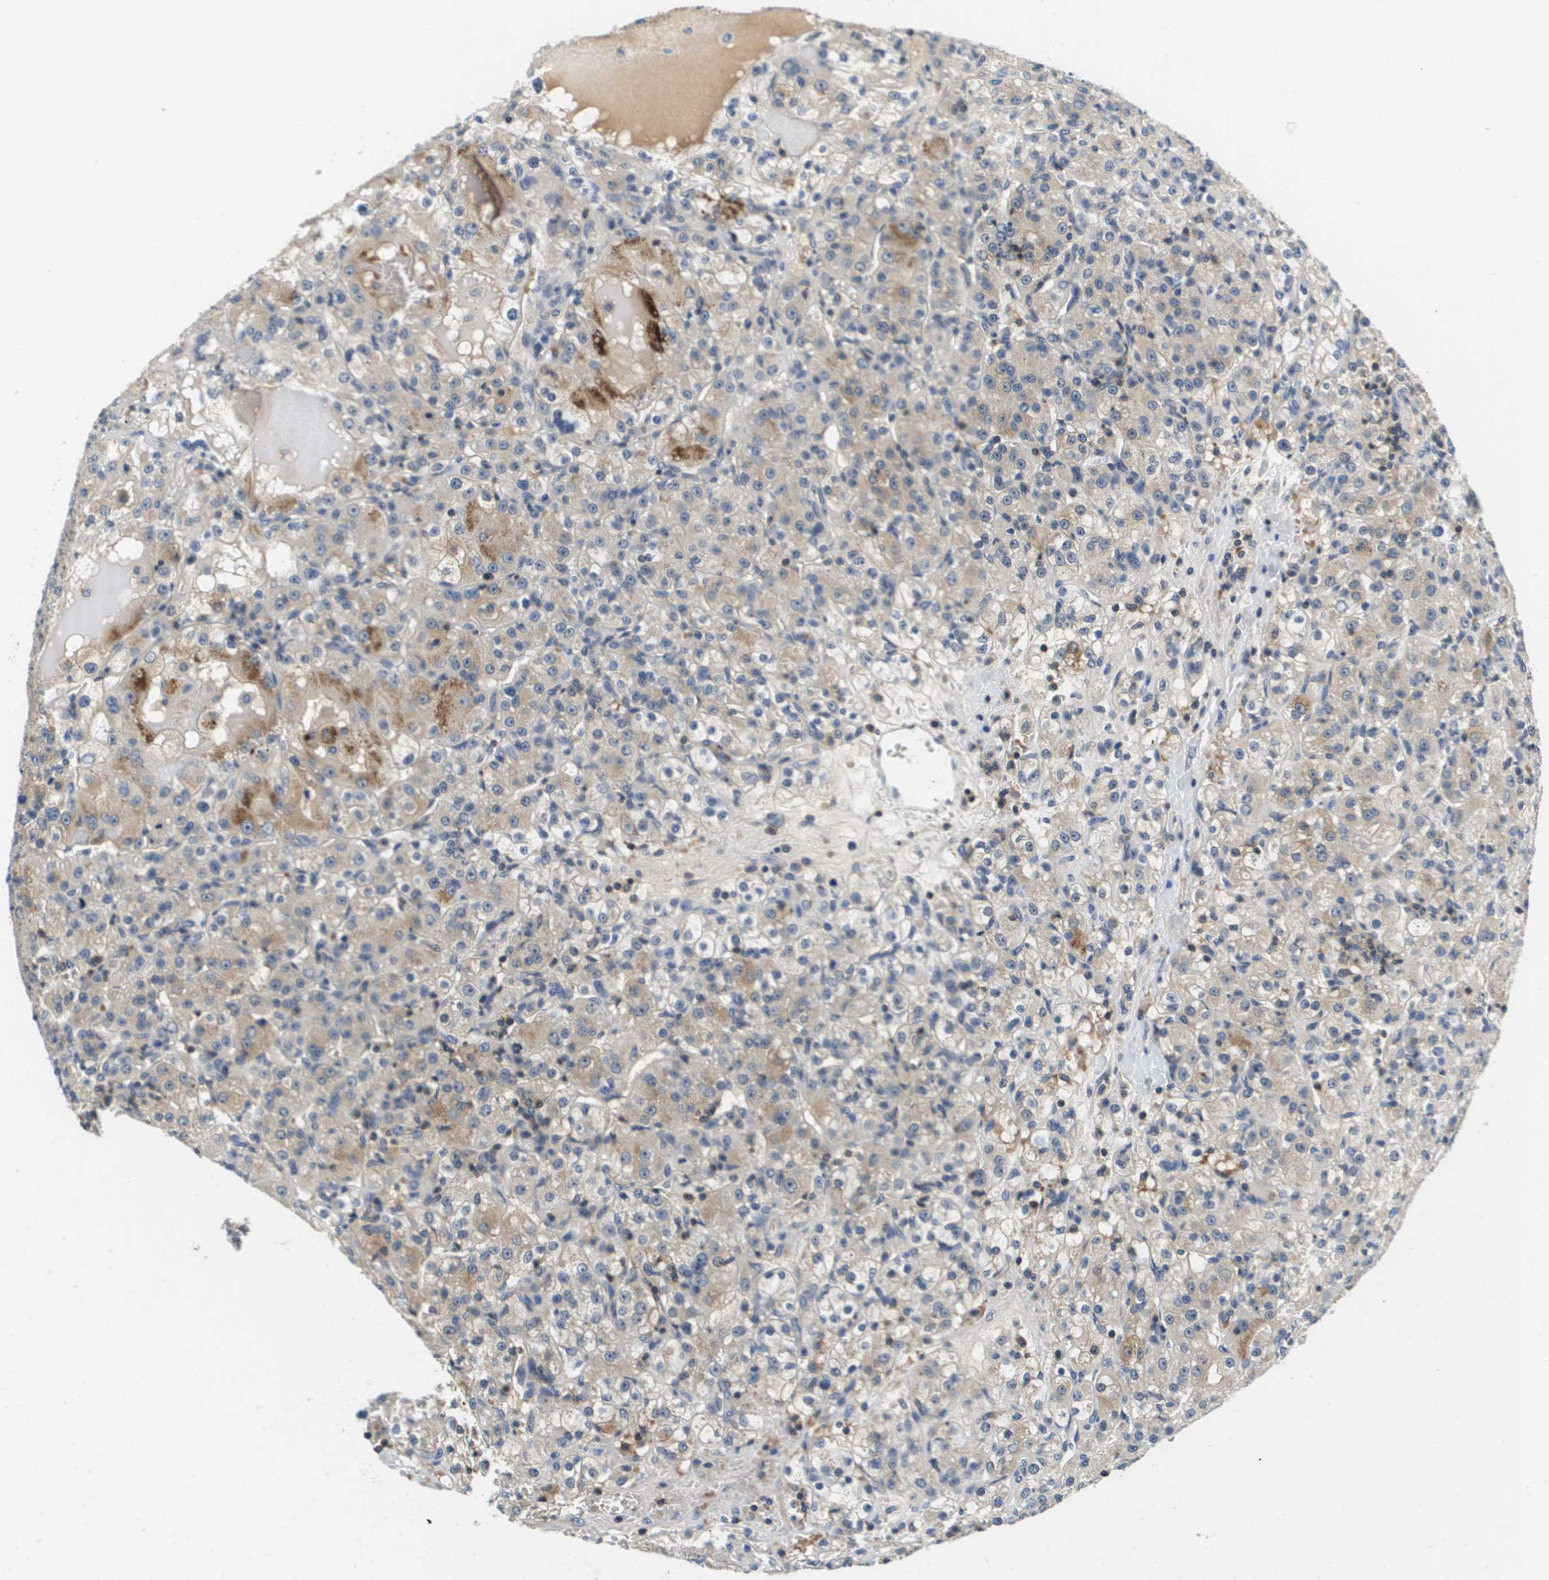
{"staining": {"intensity": "weak", "quantity": ">75%", "location": "cytoplasmic/membranous"}, "tissue": "renal cancer", "cell_type": "Tumor cells", "image_type": "cancer", "snomed": [{"axis": "morphology", "description": "Normal tissue, NOS"}, {"axis": "morphology", "description": "Adenocarcinoma, NOS"}, {"axis": "topography", "description": "Kidney"}], "caption": "This image shows renal adenocarcinoma stained with immunohistochemistry to label a protein in brown. The cytoplasmic/membranous of tumor cells show weak positivity for the protein. Nuclei are counter-stained blue.", "gene": "KCNQ5", "patient": {"sex": "male", "age": 61}}